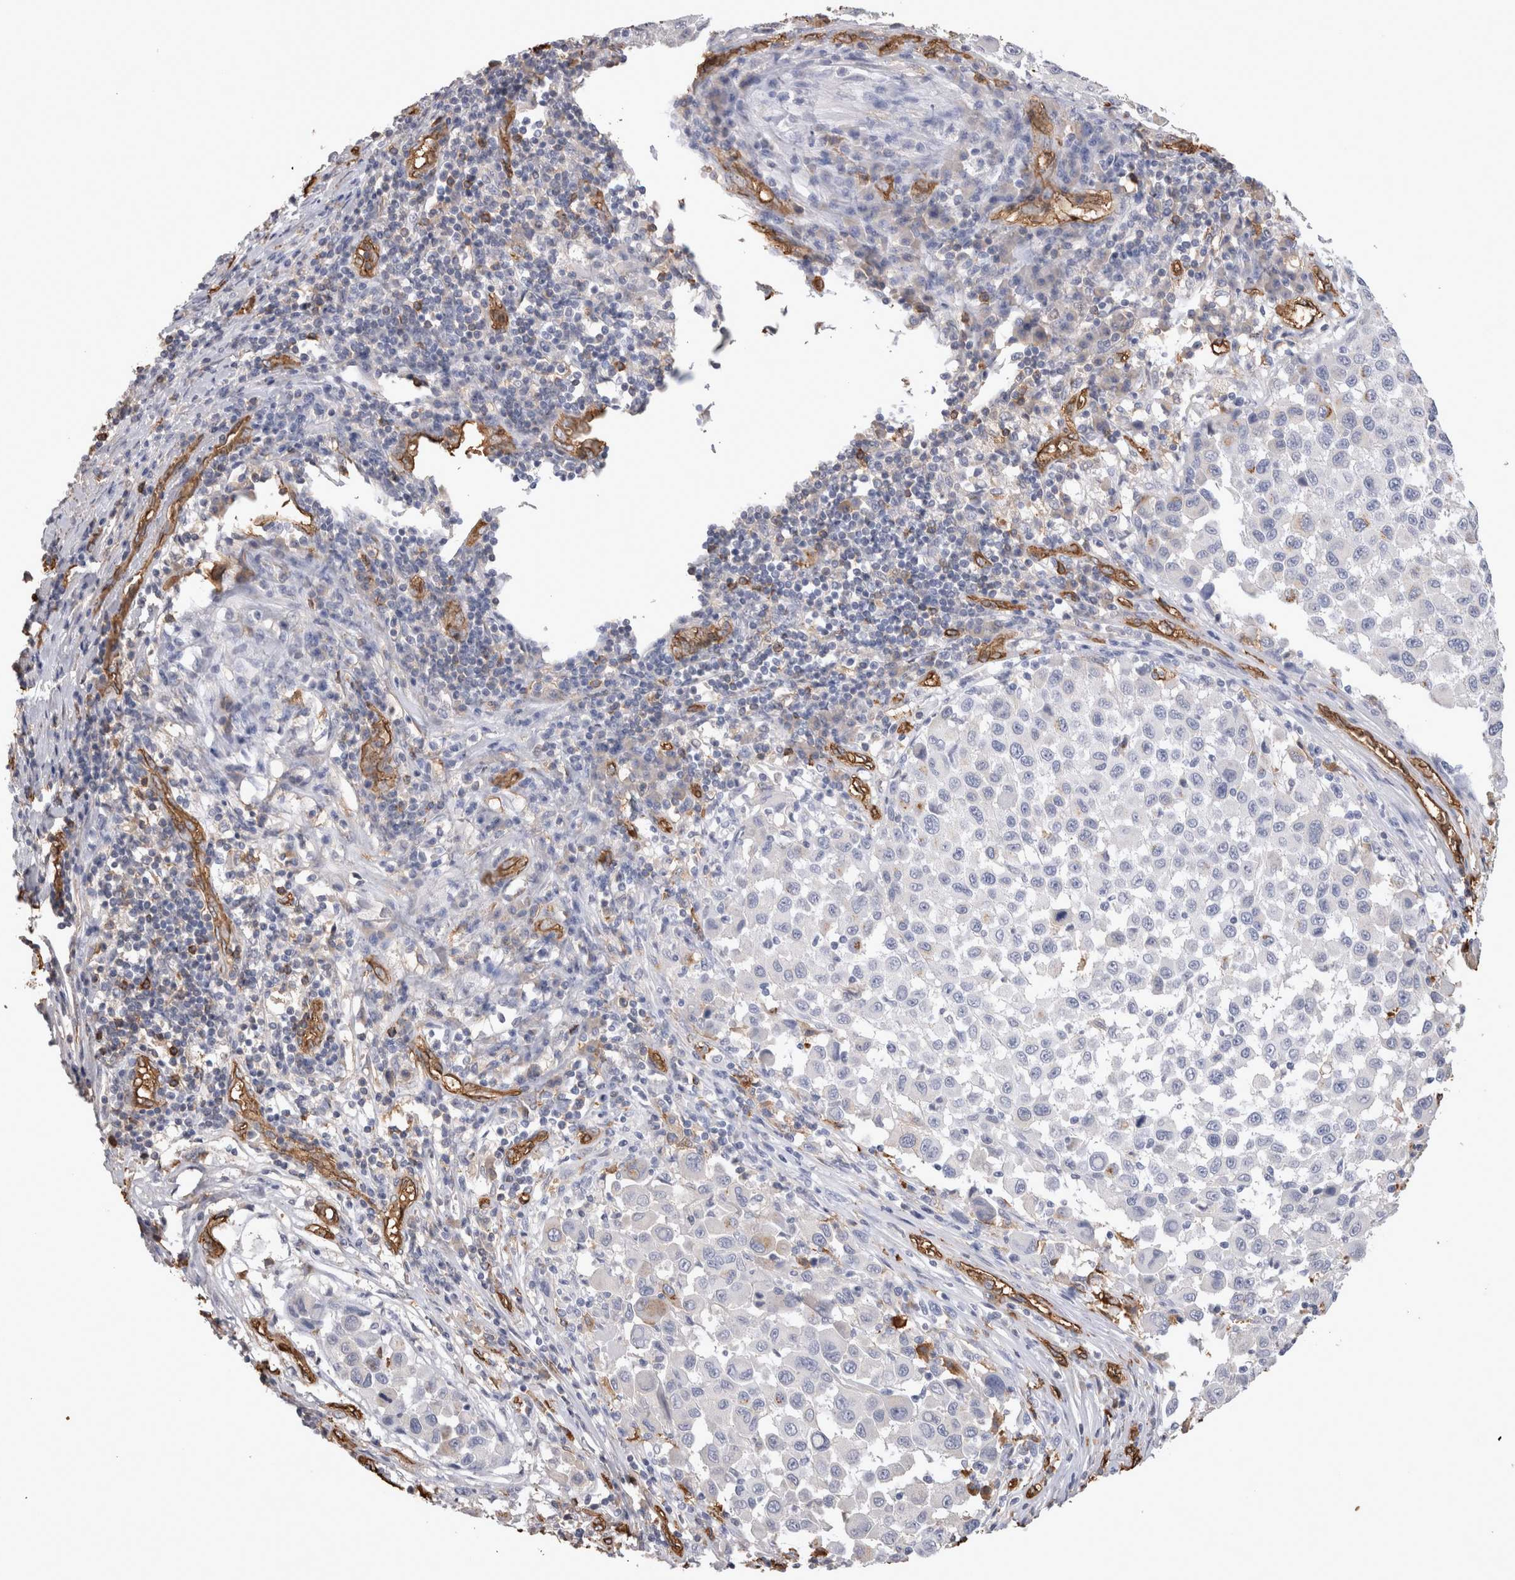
{"staining": {"intensity": "negative", "quantity": "none", "location": "none"}, "tissue": "melanoma", "cell_type": "Tumor cells", "image_type": "cancer", "snomed": [{"axis": "morphology", "description": "Malignant melanoma, Metastatic site"}, {"axis": "topography", "description": "Lymph node"}], "caption": "Melanoma was stained to show a protein in brown. There is no significant expression in tumor cells.", "gene": "IL17RC", "patient": {"sex": "male", "age": 61}}